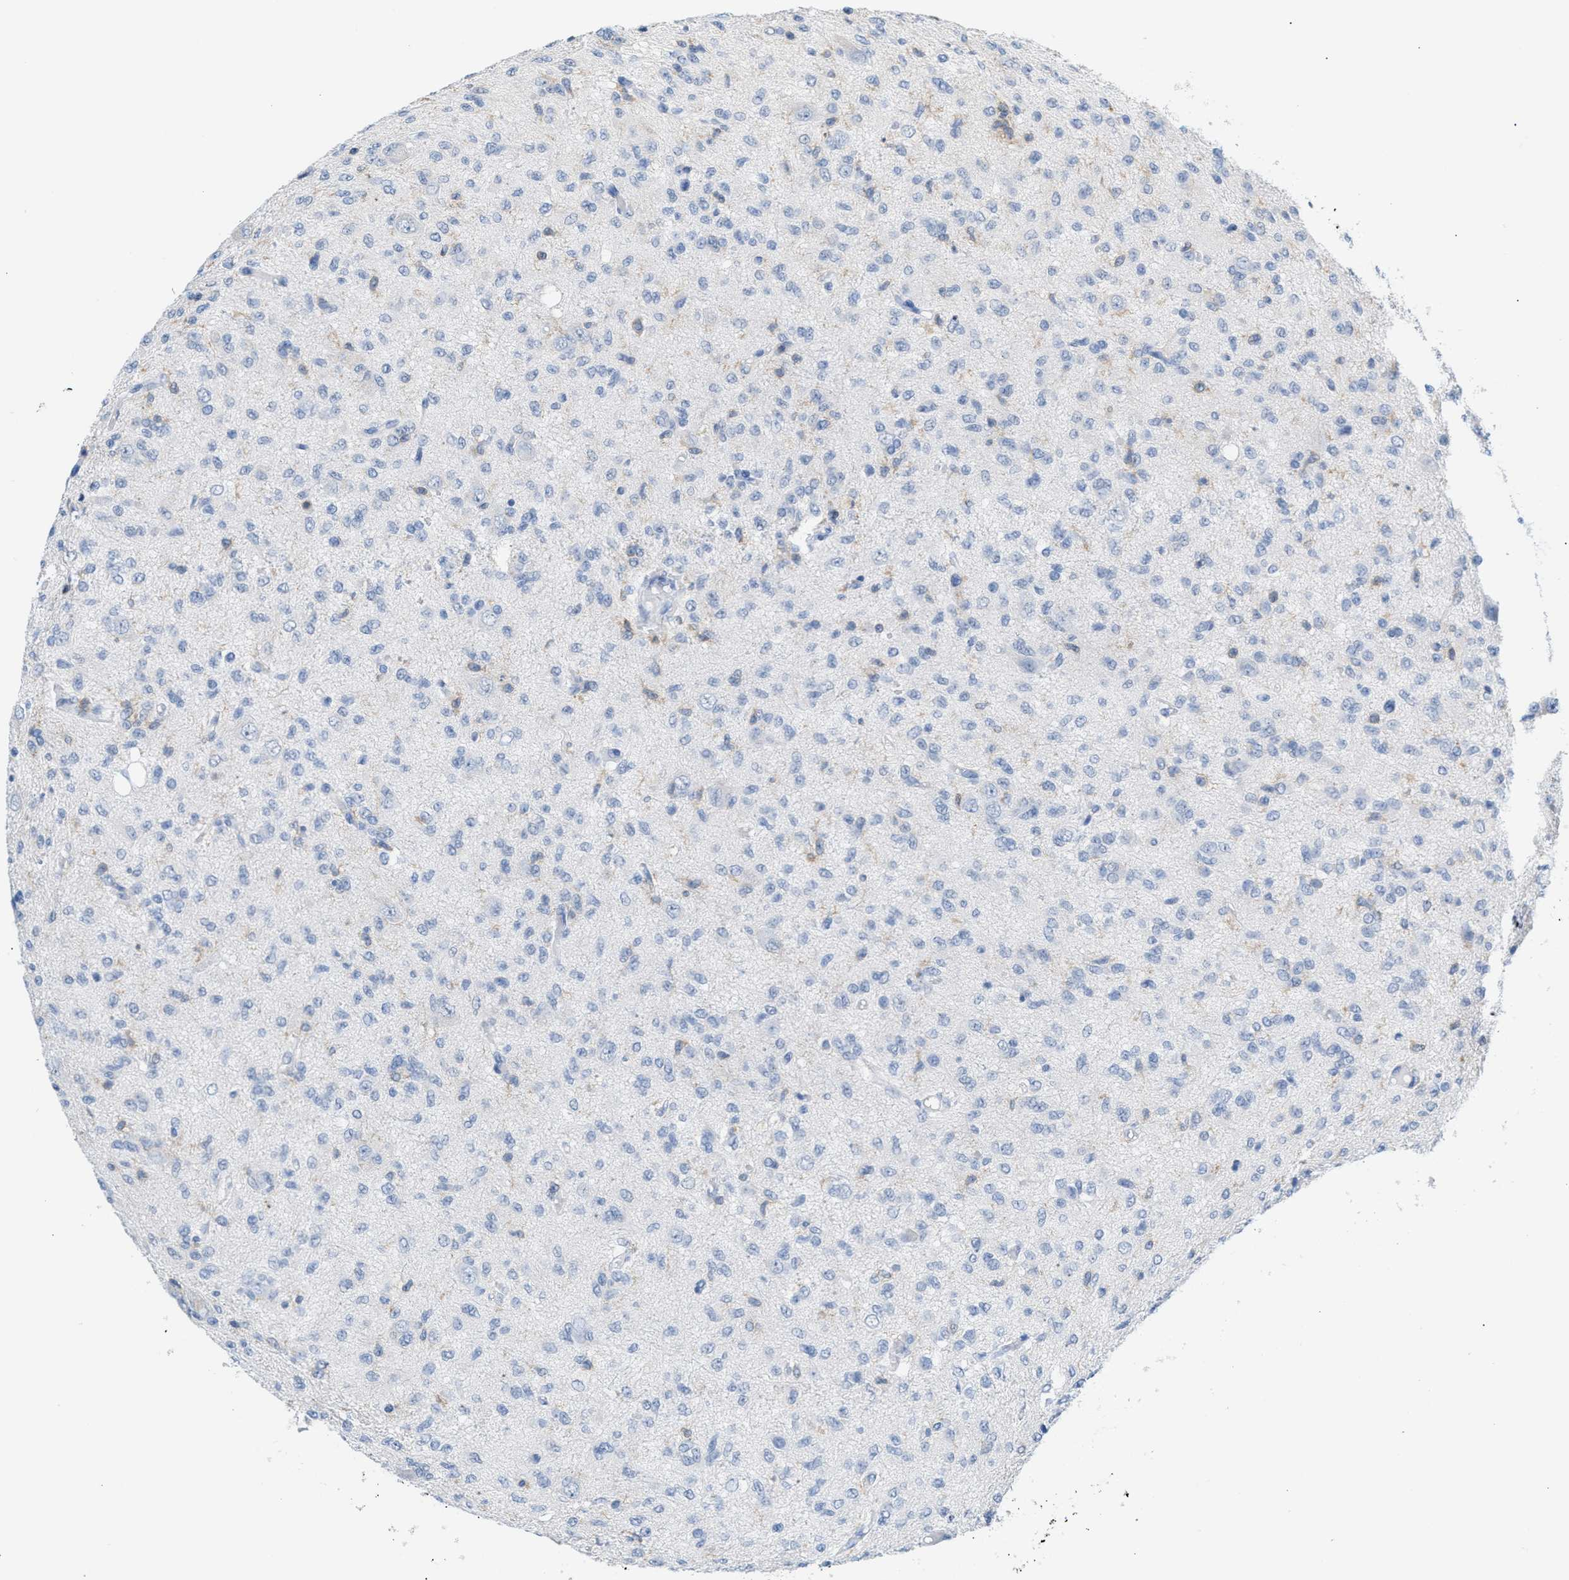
{"staining": {"intensity": "negative", "quantity": "none", "location": "none"}, "tissue": "glioma", "cell_type": "Tumor cells", "image_type": "cancer", "snomed": [{"axis": "morphology", "description": "Glioma, malignant, High grade"}, {"axis": "topography", "description": "Brain"}], "caption": "This image is of glioma stained with immunohistochemistry to label a protein in brown with the nuclei are counter-stained blue. There is no staining in tumor cells.", "gene": "IL16", "patient": {"sex": "female", "age": 59}}